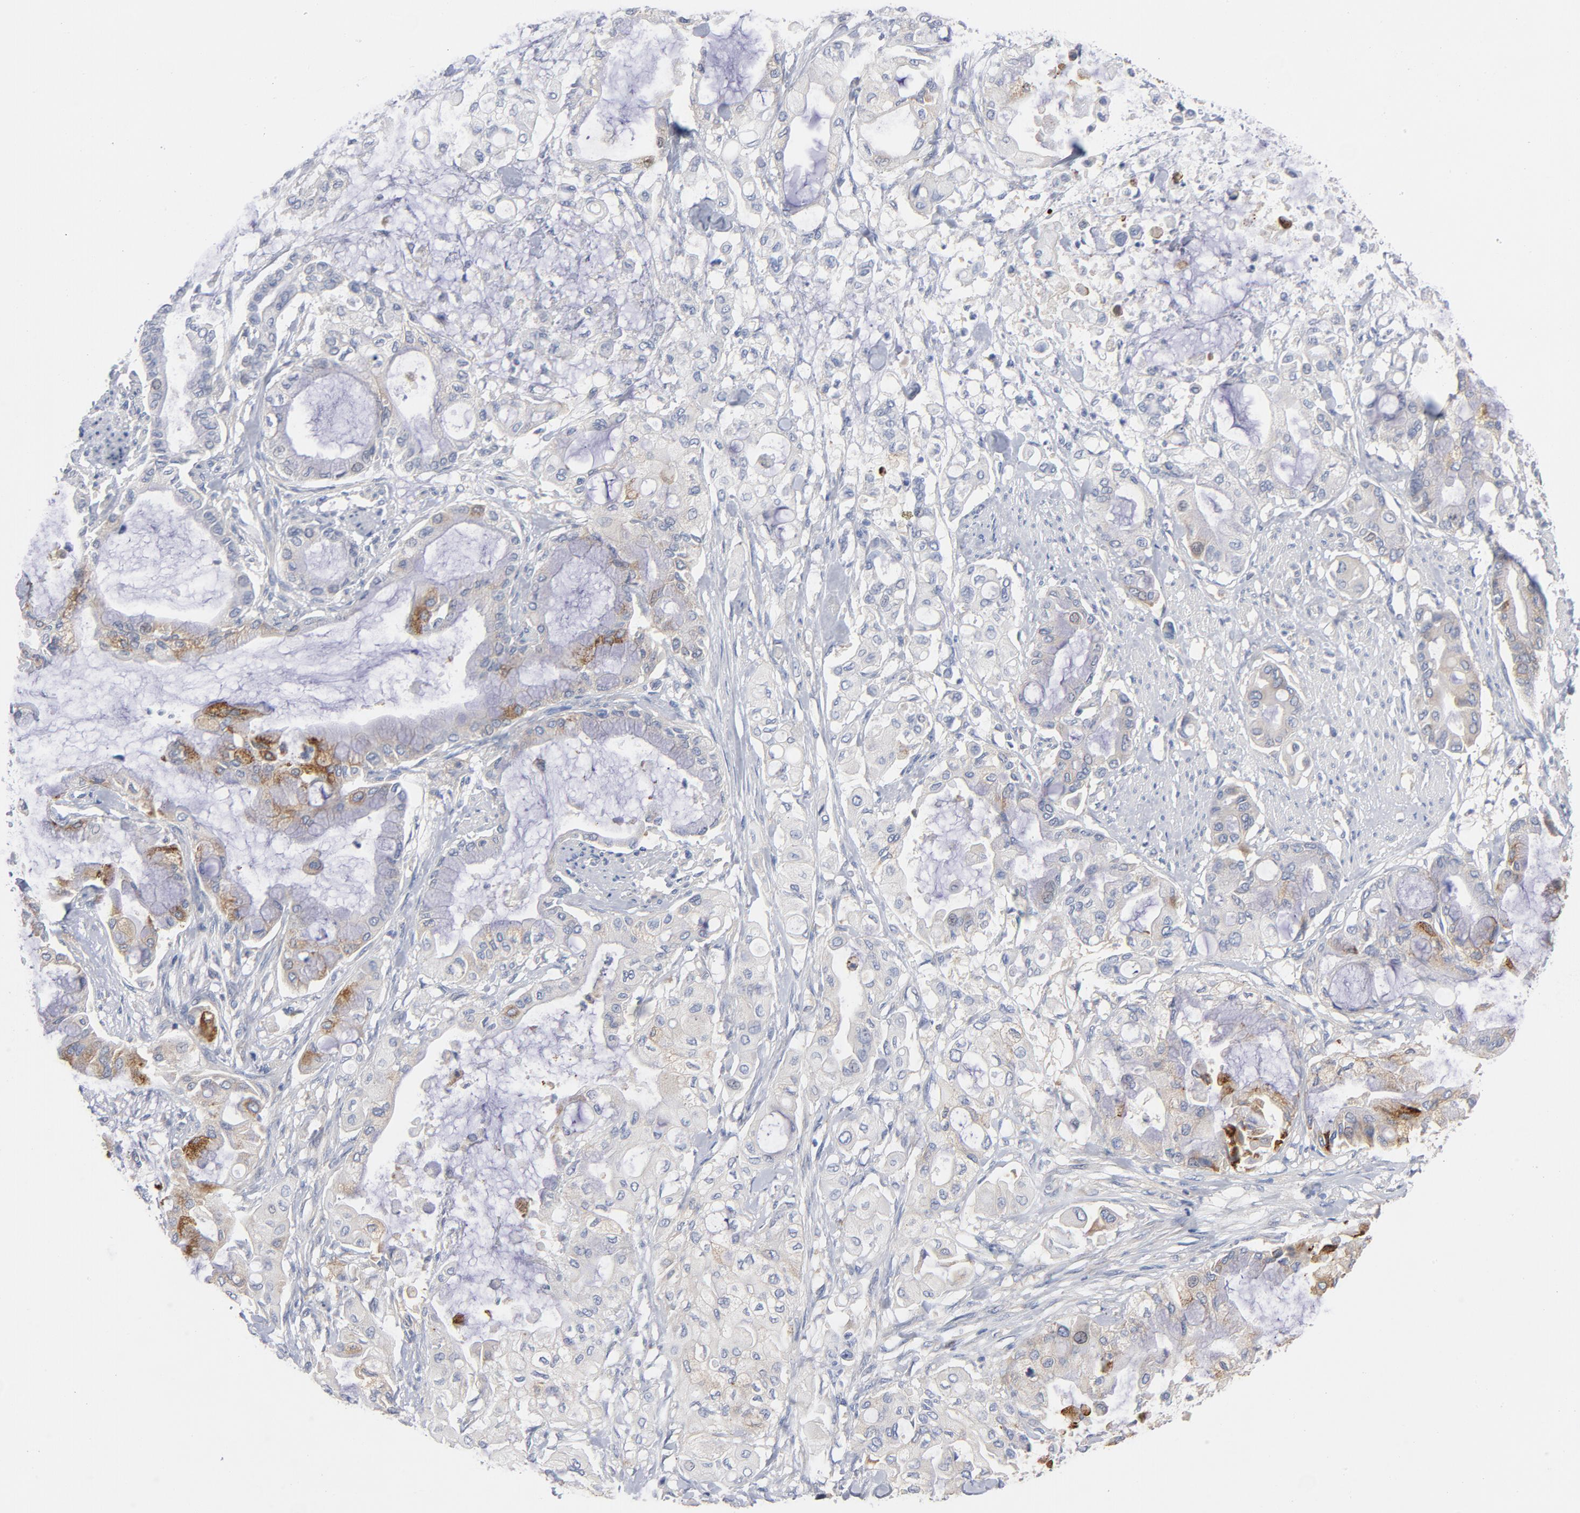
{"staining": {"intensity": "moderate", "quantity": "<25%", "location": "cytoplasmic/membranous"}, "tissue": "pancreatic cancer", "cell_type": "Tumor cells", "image_type": "cancer", "snomed": [{"axis": "morphology", "description": "Adenocarcinoma, NOS"}, {"axis": "morphology", "description": "Adenocarcinoma, metastatic, NOS"}, {"axis": "topography", "description": "Lymph node"}, {"axis": "topography", "description": "Pancreas"}, {"axis": "topography", "description": "Duodenum"}], "caption": "Moderate cytoplasmic/membranous staining for a protein is seen in about <25% of tumor cells of pancreatic adenocarcinoma using immunohistochemistry (IHC).", "gene": "CD86", "patient": {"sex": "female", "age": 64}}